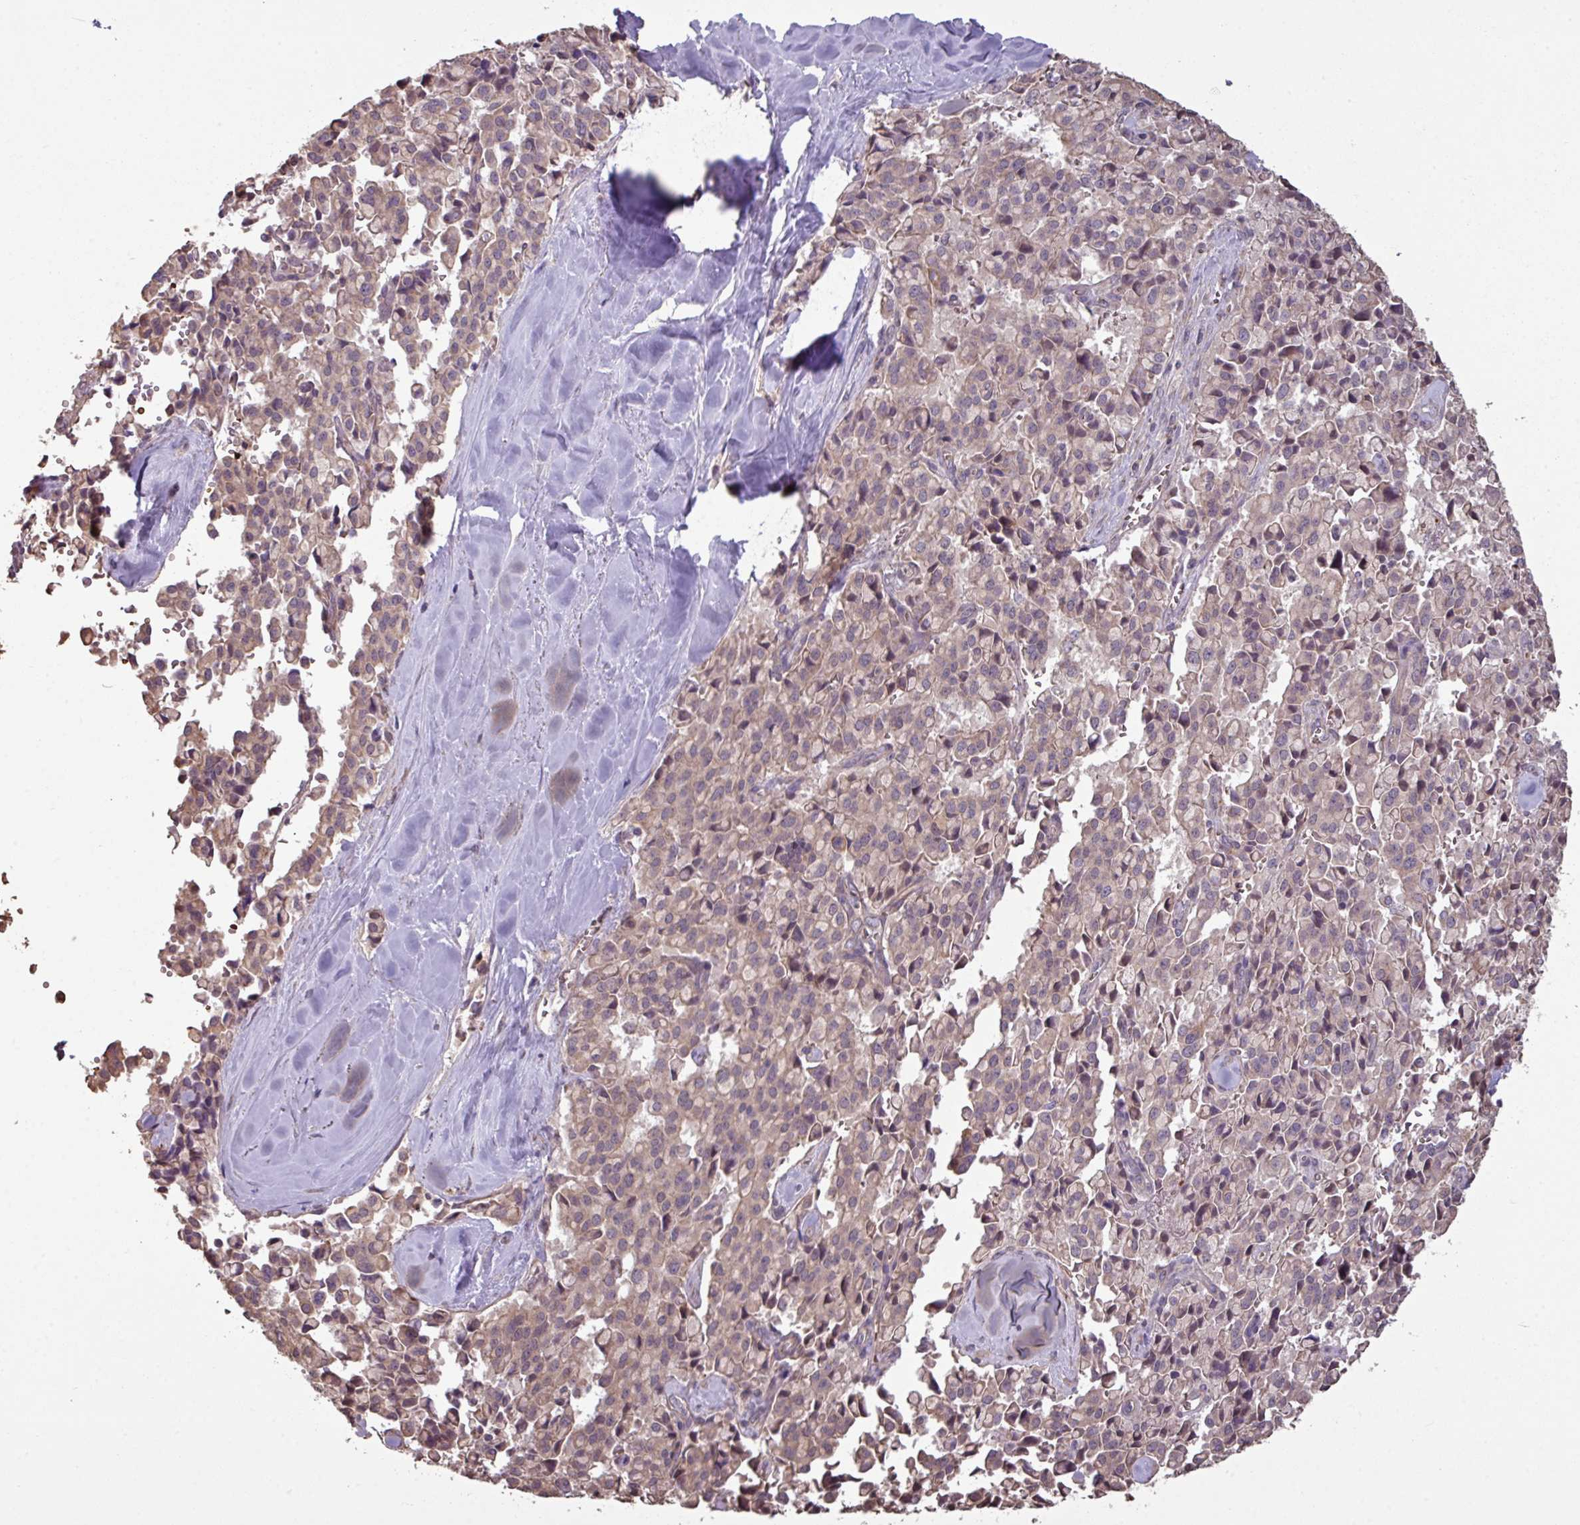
{"staining": {"intensity": "weak", "quantity": ">75%", "location": "cytoplasmic/membranous"}, "tissue": "pancreatic cancer", "cell_type": "Tumor cells", "image_type": "cancer", "snomed": [{"axis": "morphology", "description": "Adenocarcinoma, NOS"}, {"axis": "topography", "description": "Pancreas"}], "caption": "Adenocarcinoma (pancreatic) stained with immunohistochemistry displays weak cytoplasmic/membranous positivity in approximately >75% of tumor cells. (Stains: DAB in brown, nuclei in blue, Microscopy: brightfield microscopy at high magnification).", "gene": "NHSL2", "patient": {"sex": "male", "age": 65}}